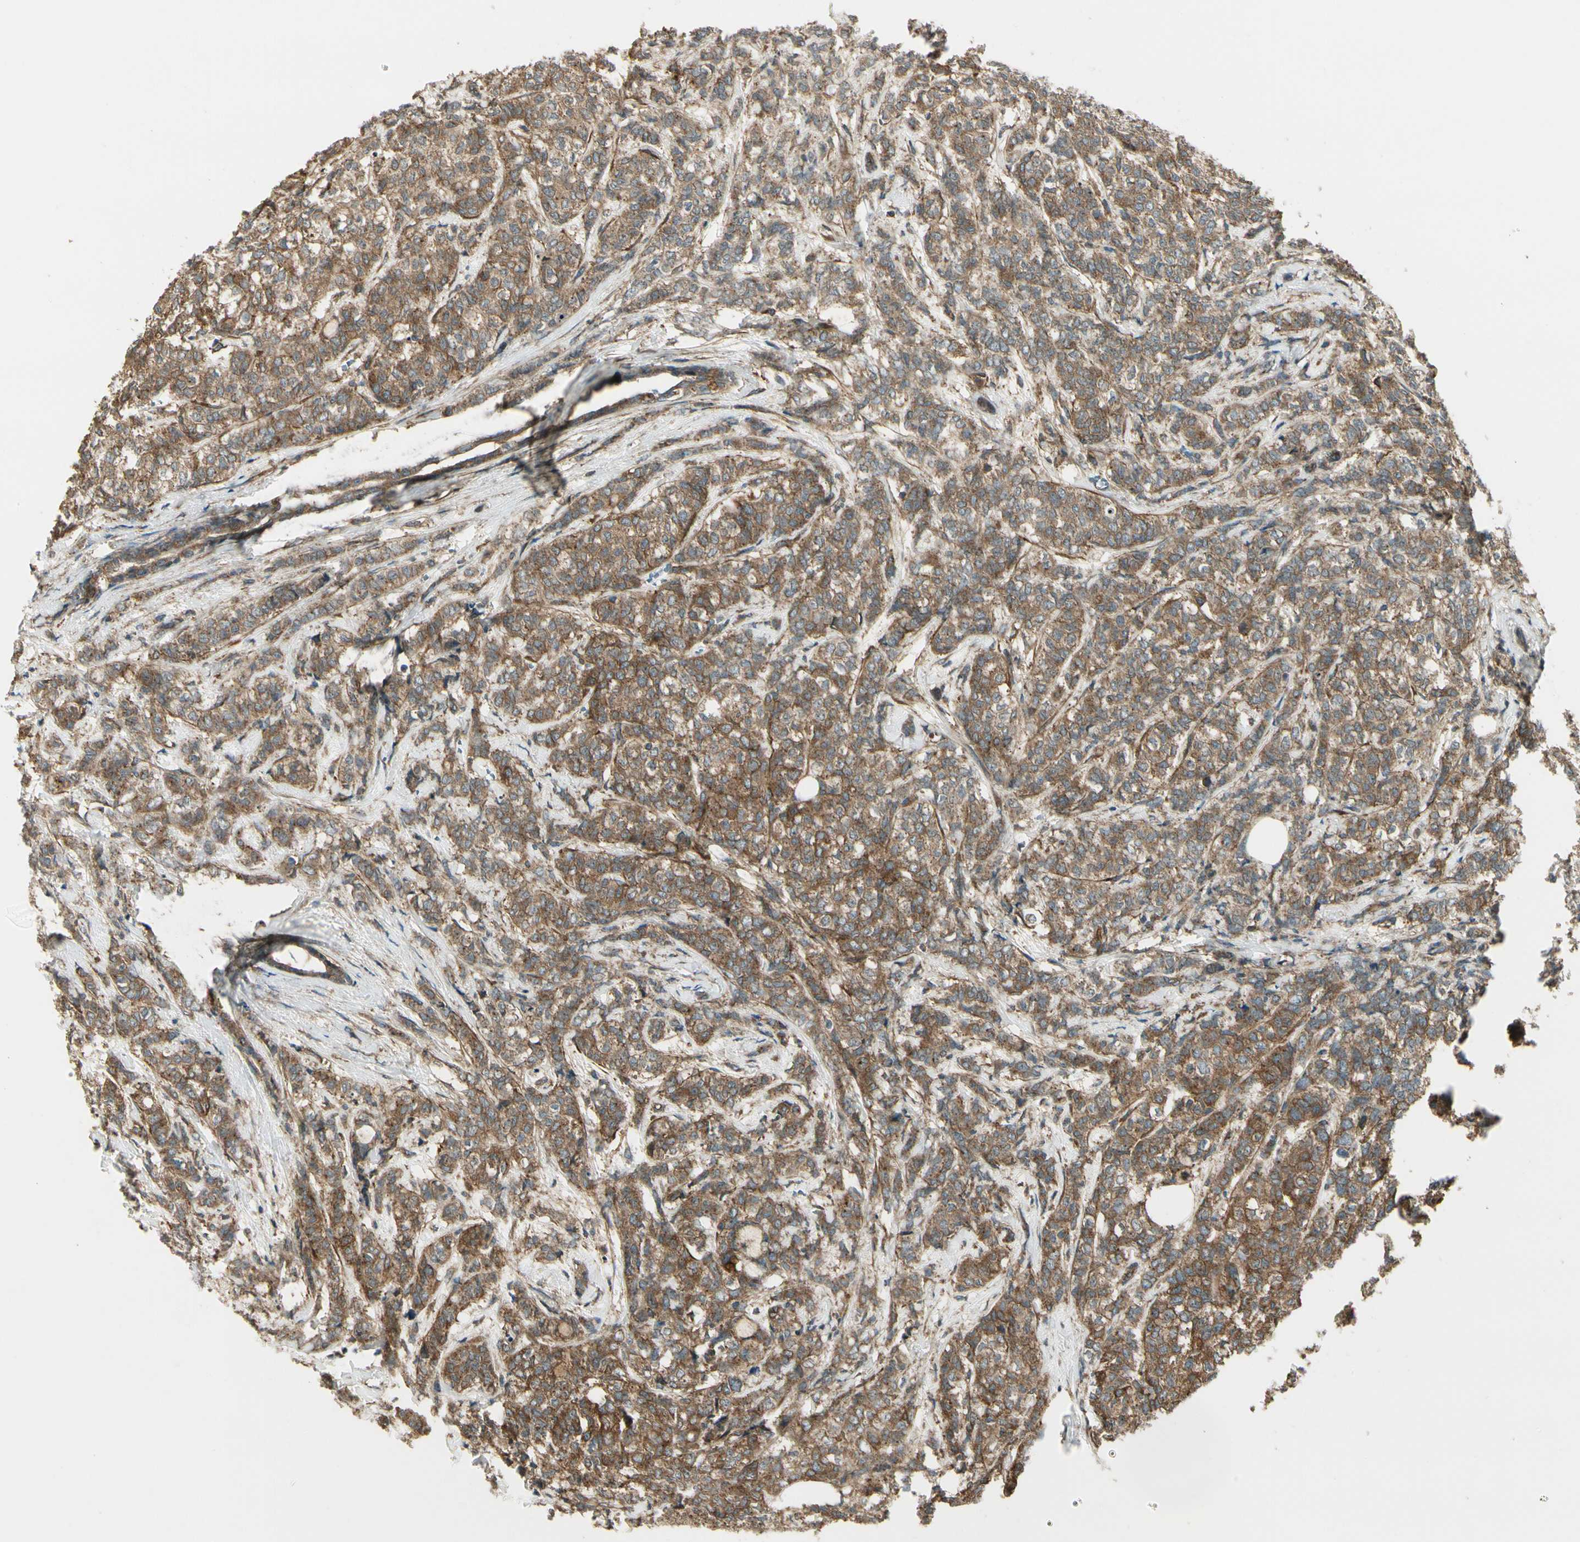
{"staining": {"intensity": "strong", "quantity": ">75%", "location": "cytoplasmic/membranous"}, "tissue": "breast cancer", "cell_type": "Tumor cells", "image_type": "cancer", "snomed": [{"axis": "morphology", "description": "Lobular carcinoma"}, {"axis": "topography", "description": "Breast"}], "caption": "An immunohistochemistry image of neoplastic tissue is shown. Protein staining in brown highlights strong cytoplasmic/membranous positivity in breast lobular carcinoma within tumor cells. The staining is performed using DAB (3,3'-diaminobenzidine) brown chromogen to label protein expression. The nuclei are counter-stained blue using hematoxylin.", "gene": "FKBP15", "patient": {"sex": "female", "age": 60}}